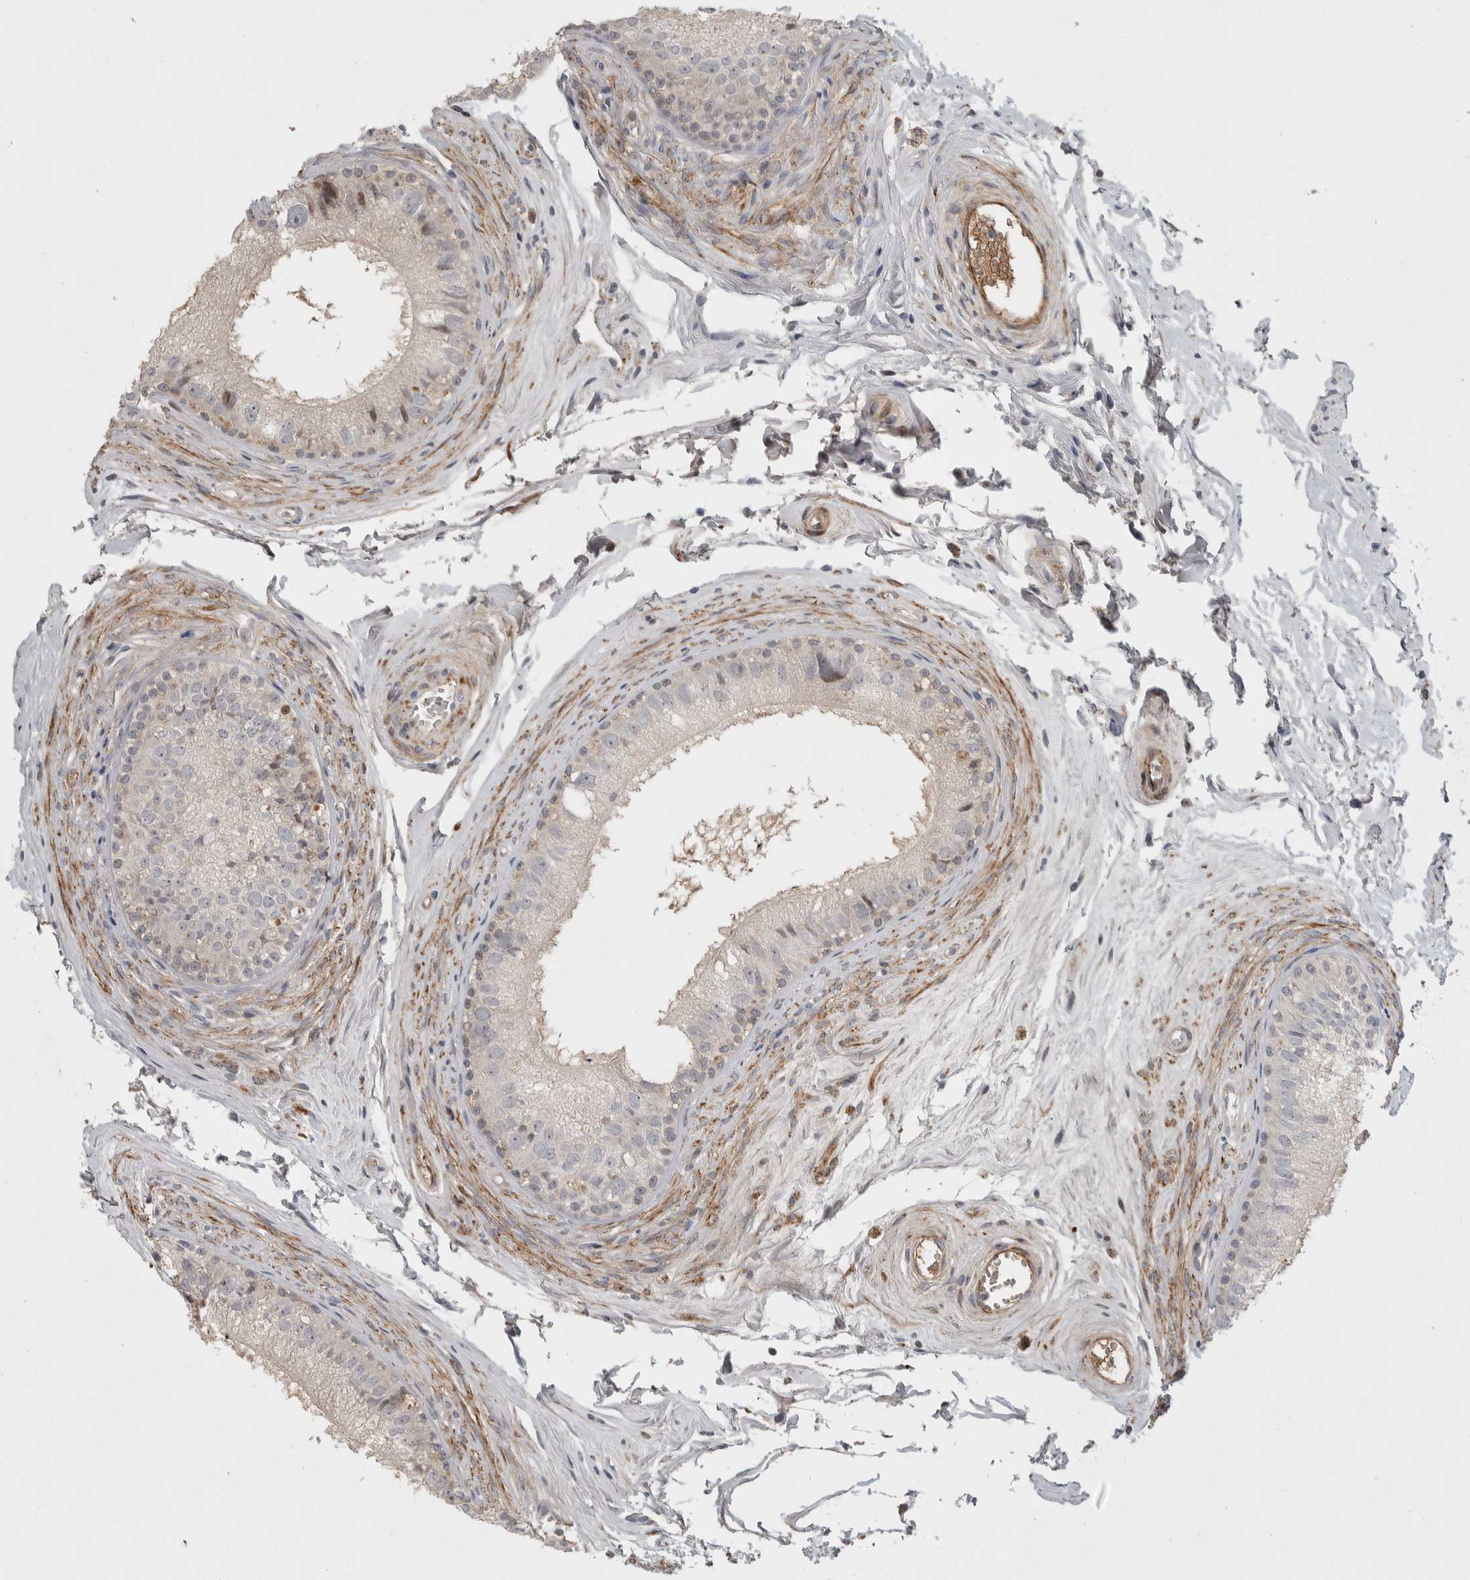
{"staining": {"intensity": "weak", "quantity": "<25%", "location": "cytoplasmic/membranous"}, "tissue": "epididymis", "cell_type": "Glandular cells", "image_type": "normal", "snomed": [{"axis": "morphology", "description": "Normal tissue, NOS"}, {"axis": "topography", "description": "Epididymis"}], "caption": "Glandular cells are negative for brown protein staining in normal epididymis. Brightfield microscopy of IHC stained with DAB (brown) and hematoxylin (blue), captured at high magnification.", "gene": "PSMG3", "patient": {"sex": "male", "age": 56}}